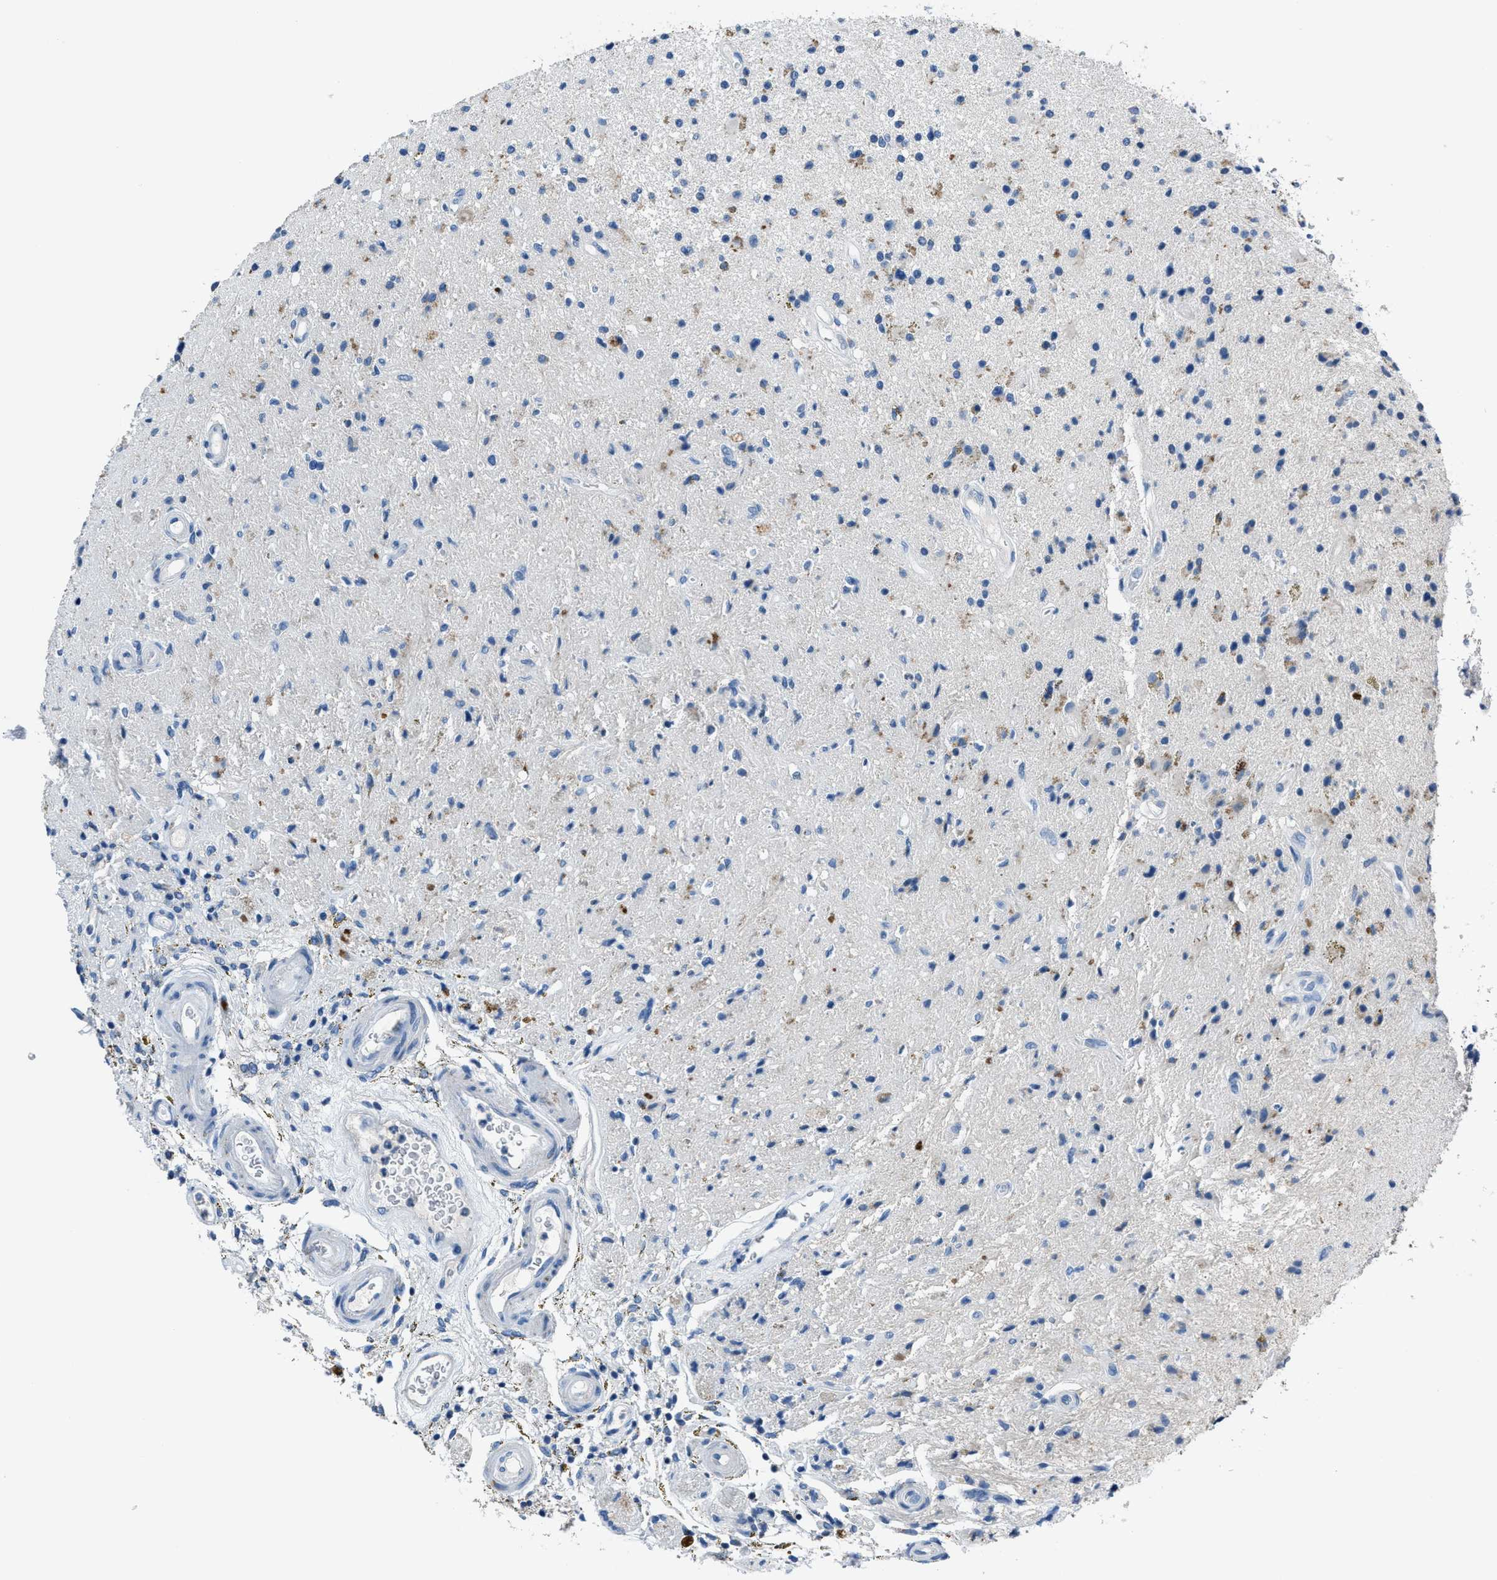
{"staining": {"intensity": "negative", "quantity": "none", "location": "none"}, "tissue": "glioma", "cell_type": "Tumor cells", "image_type": "cancer", "snomed": [{"axis": "morphology", "description": "Glioma, malignant, High grade"}, {"axis": "topography", "description": "Brain"}], "caption": "This is an immunohistochemistry micrograph of high-grade glioma (malignant). There is no staining in tumor cells.", "gene": "ADAM2", "patient": {"sex": "male", "age": 33}}